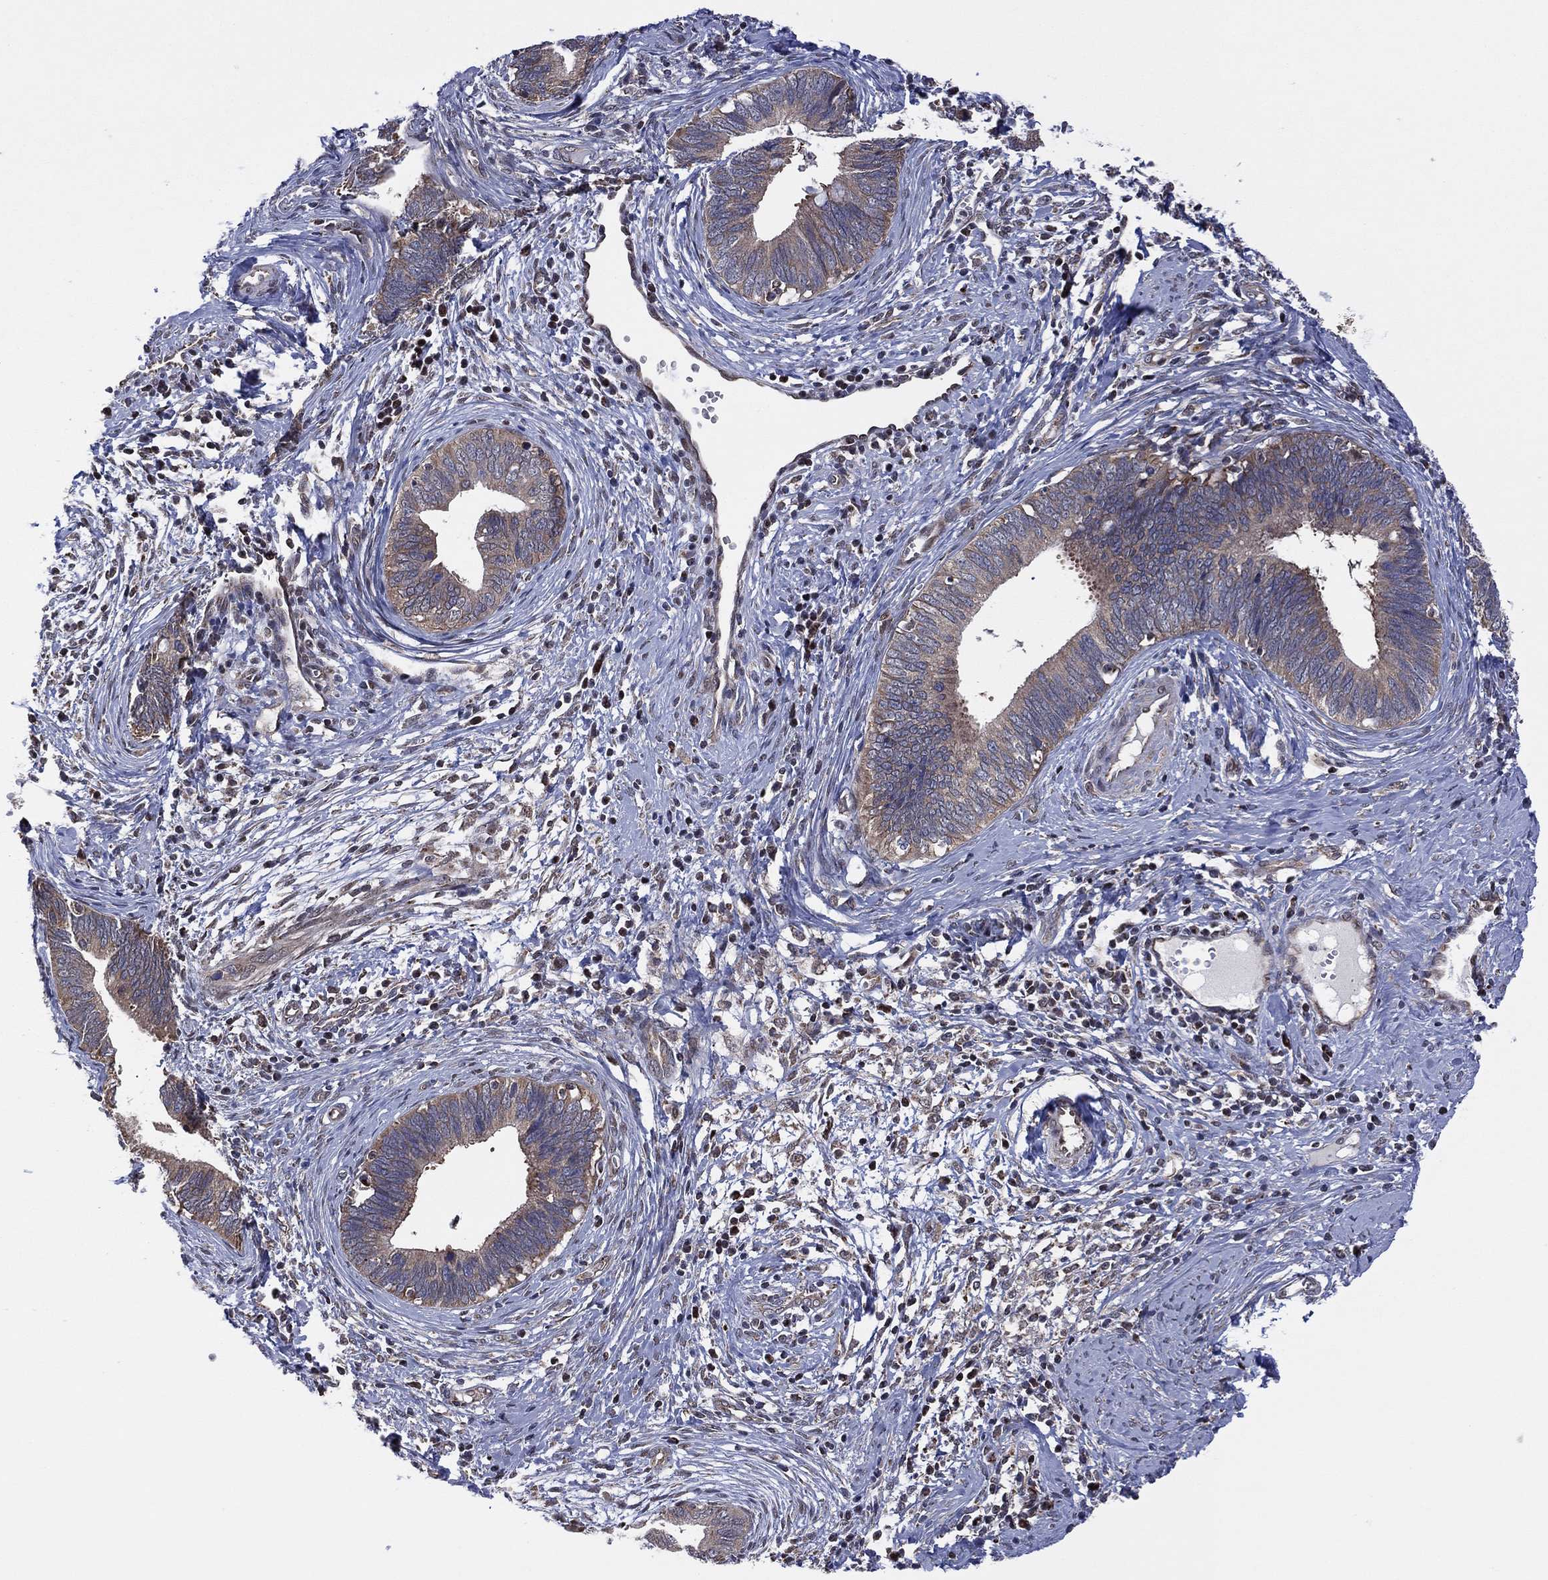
{"staining": {"intensity": "weak", "quantity": "25%-75%", "location": "cytoplasmic/membranous"}, "tissue": "cervical cancer", "cell_type": "Tumor cells", "image_type": "cancer", "snomed": [{"axis": "morphology", "description": "Adenocarcinoma, NOS"}, {"axis": "topography", "description": "Cervix"}], "caption": "Immunohistochemistry (DAB) staining of human cervical cancer (adenocarcinoma) shows weak cytoplasmic/membranous protein staining in about 25%-75% of tumor cells. Nuclei are stained in blue.", "gene": "PIDD1", "patient": {"sex": "female", "age": 42}}